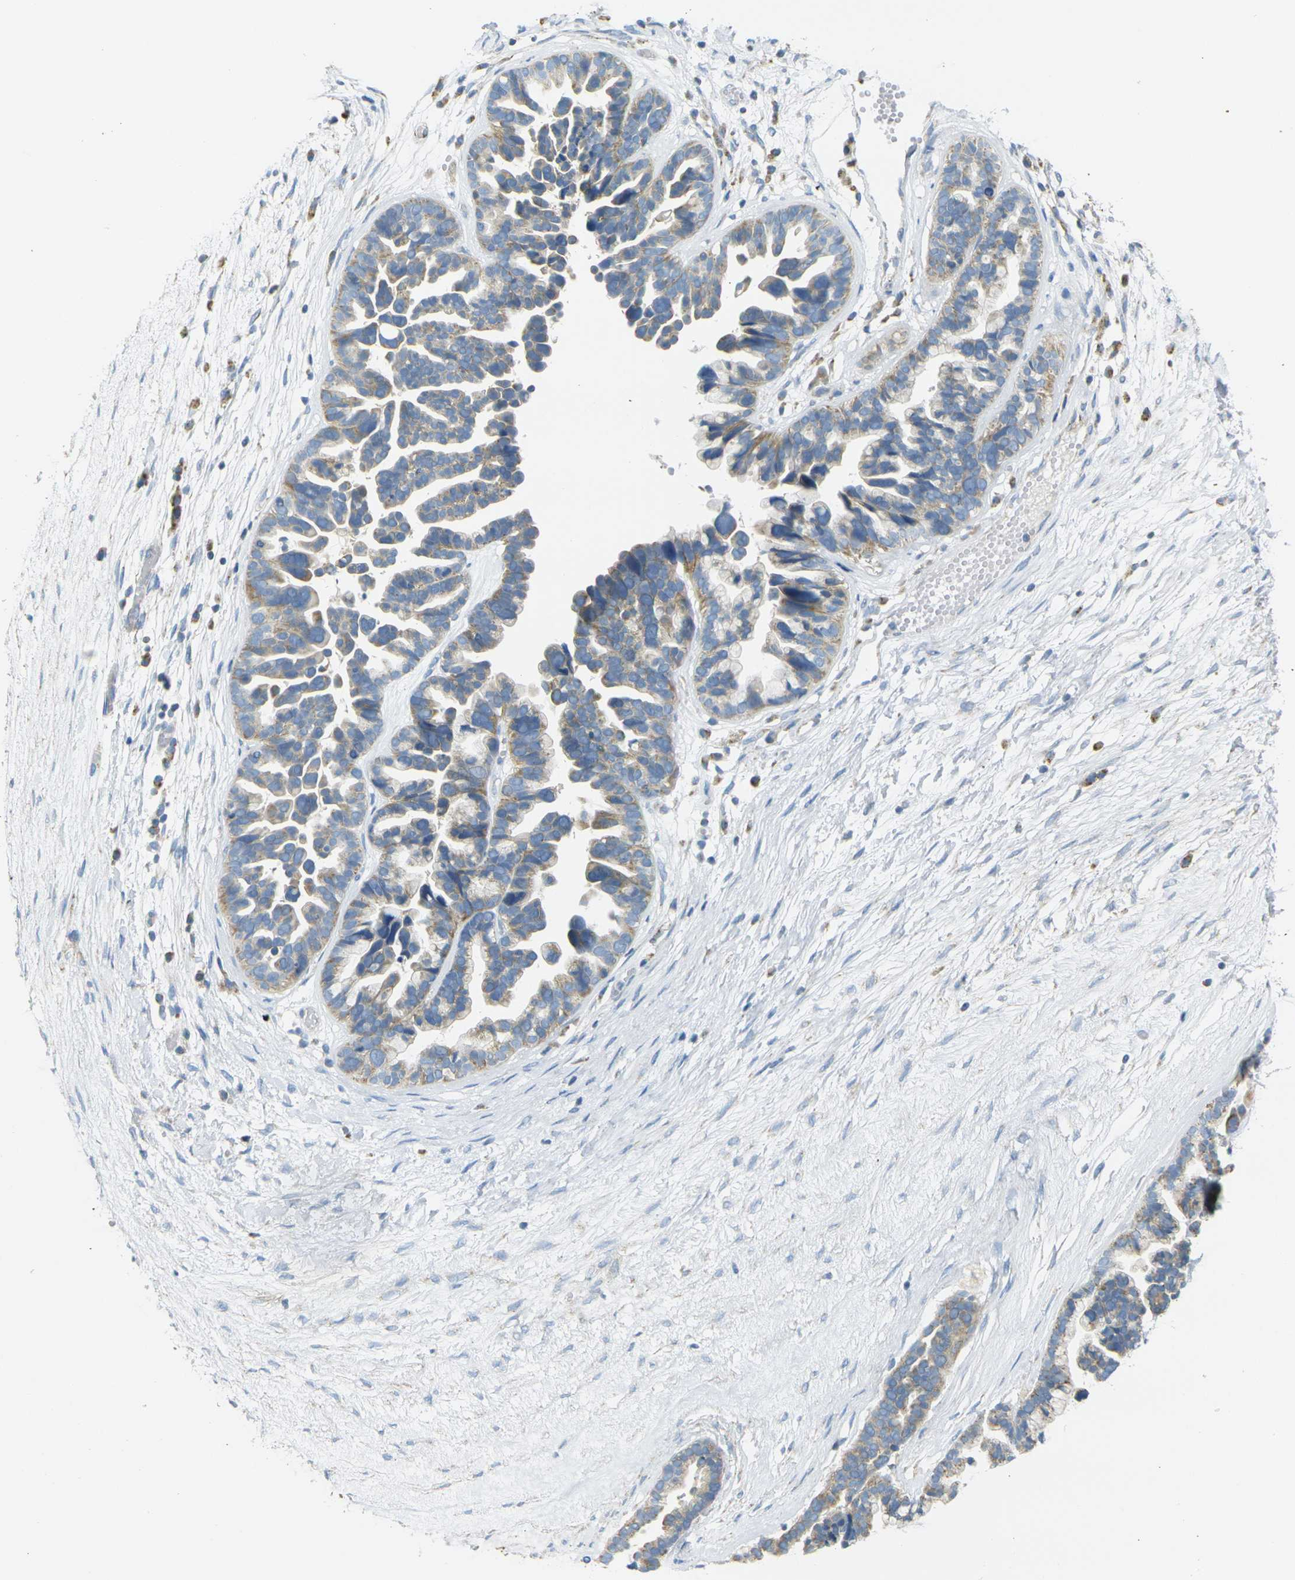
{"staining": {"intensity": "weak", "quantity": ">75%", "location": "cytoplasmic/membranous"}, "tissue": "ovarian cancer", "cell_type": "Tumor cells", "image_type": "cancer", "snomed": [{"axis": "morphology", "description": "Cystadenocarcinoma, serous, NOS"}, {"axis": "topography", "description": "Ovary"}], "caption": "High-power microscopy captured an immunohistochemistry photomicrograph of ovarian serous cystadenocarcinoma, revealing weak cytoplasmic/membranous staining in about >75% of tumor cells.", "gene": "PARD6B", "patient": {"sex": "female", "age": 56}}